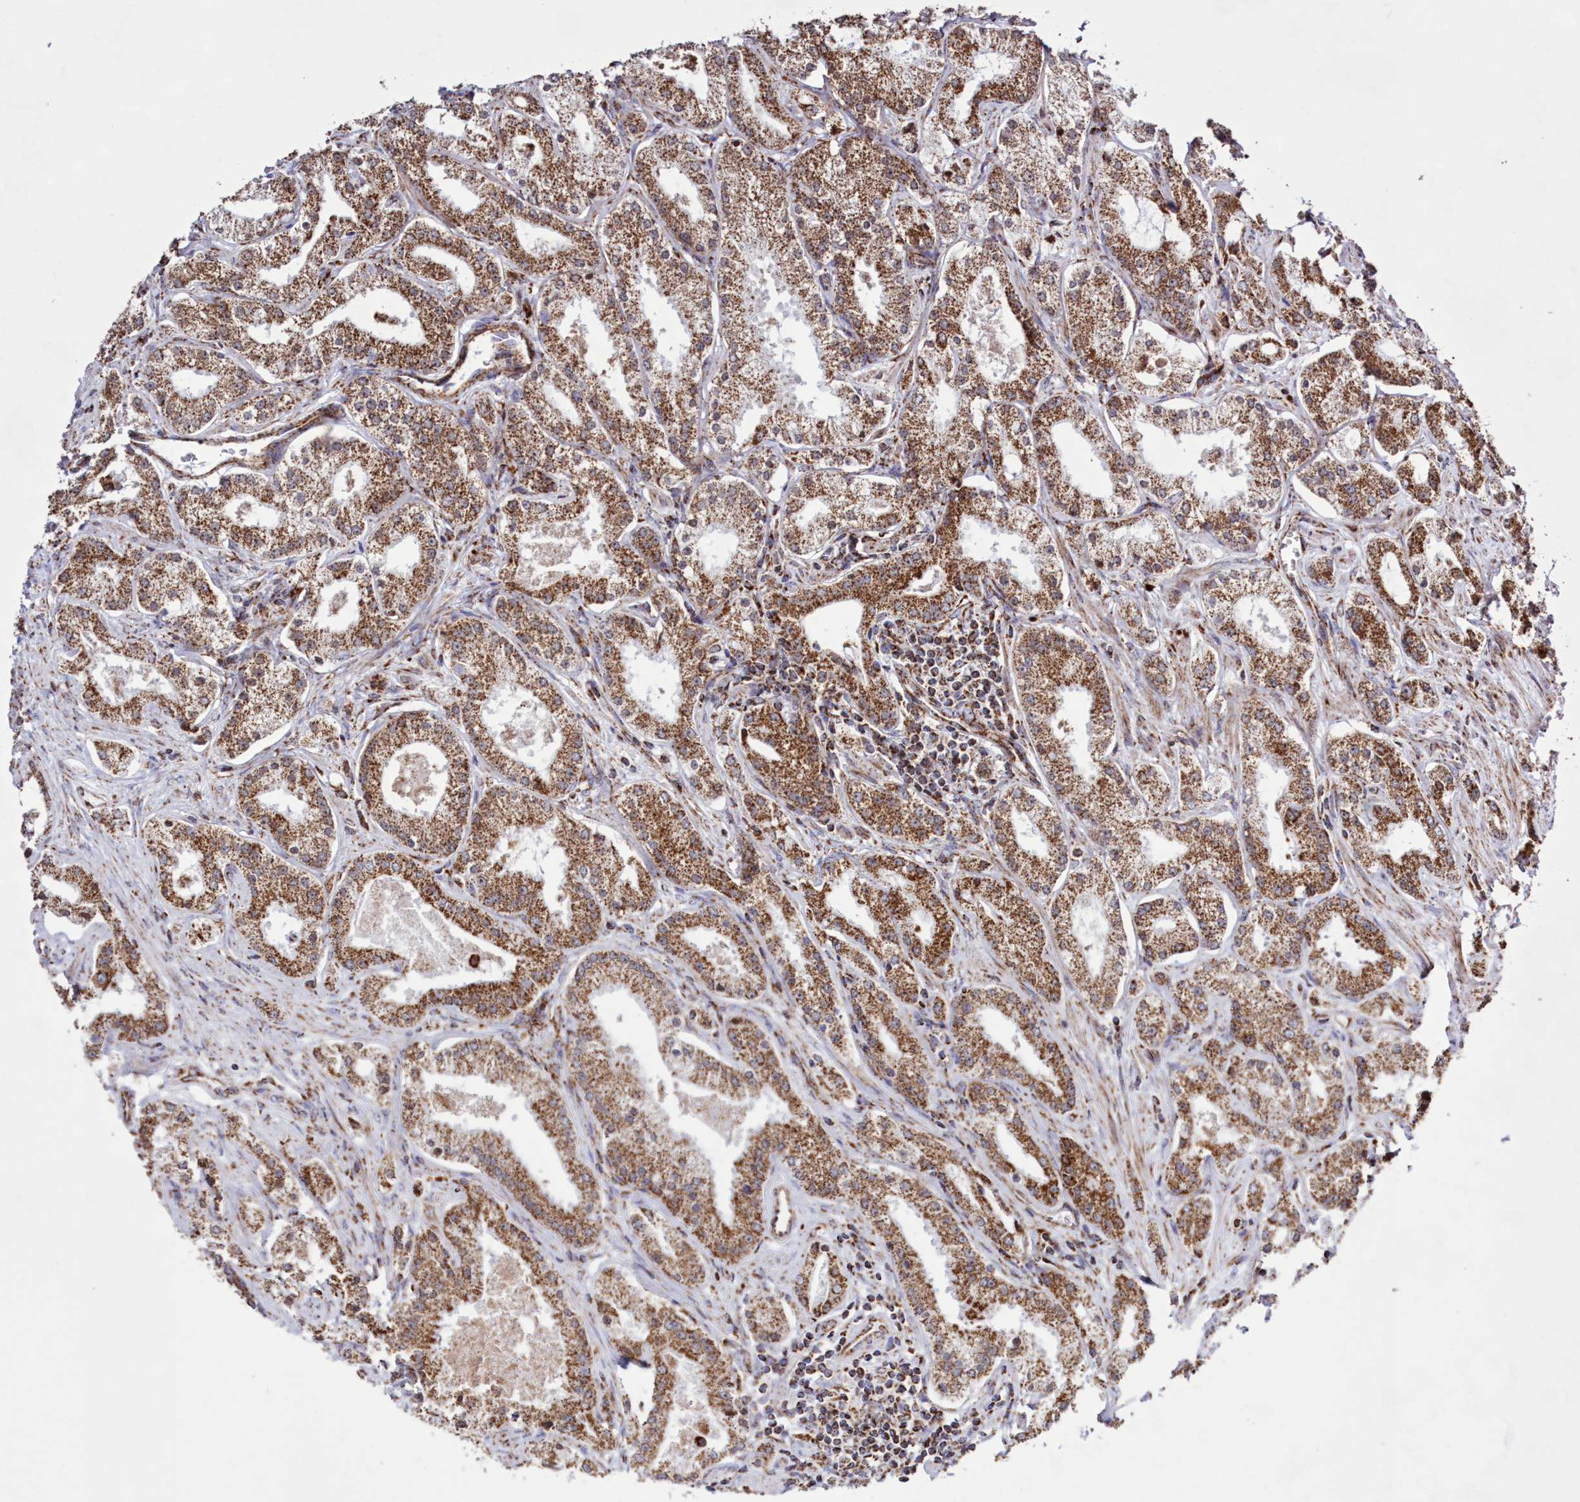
{"staining": {"intensity": "moderate", "quantity": ">75%", "location": "cytoplasmic/membranous"}, "tissue": "prostate cancer", "cell_type": "Tumor cells", "image_type": "cancer", "snomed": [{"axis": "morphology", "description": "Adenocarcinoma, Low grade"}, {"axis": "topography", "description": "Prostate"}], "caption": "Immunohistochemistry staining of prostate adenocarcinoma (low-grade), which demonstrates medium levels of moderate cytoplasmic/membranous staining in about >75% of tumor cells indicating moderate cytoplasmic/membranous protein positivity. The staining was performed using DAB (3,3'-diaminobenzidine) (brown) for protein detection and nuclei were counterstained in hematoxylin (blue).", "gene": "HADHB", "patient": {"sex": "male", "age": 69}}